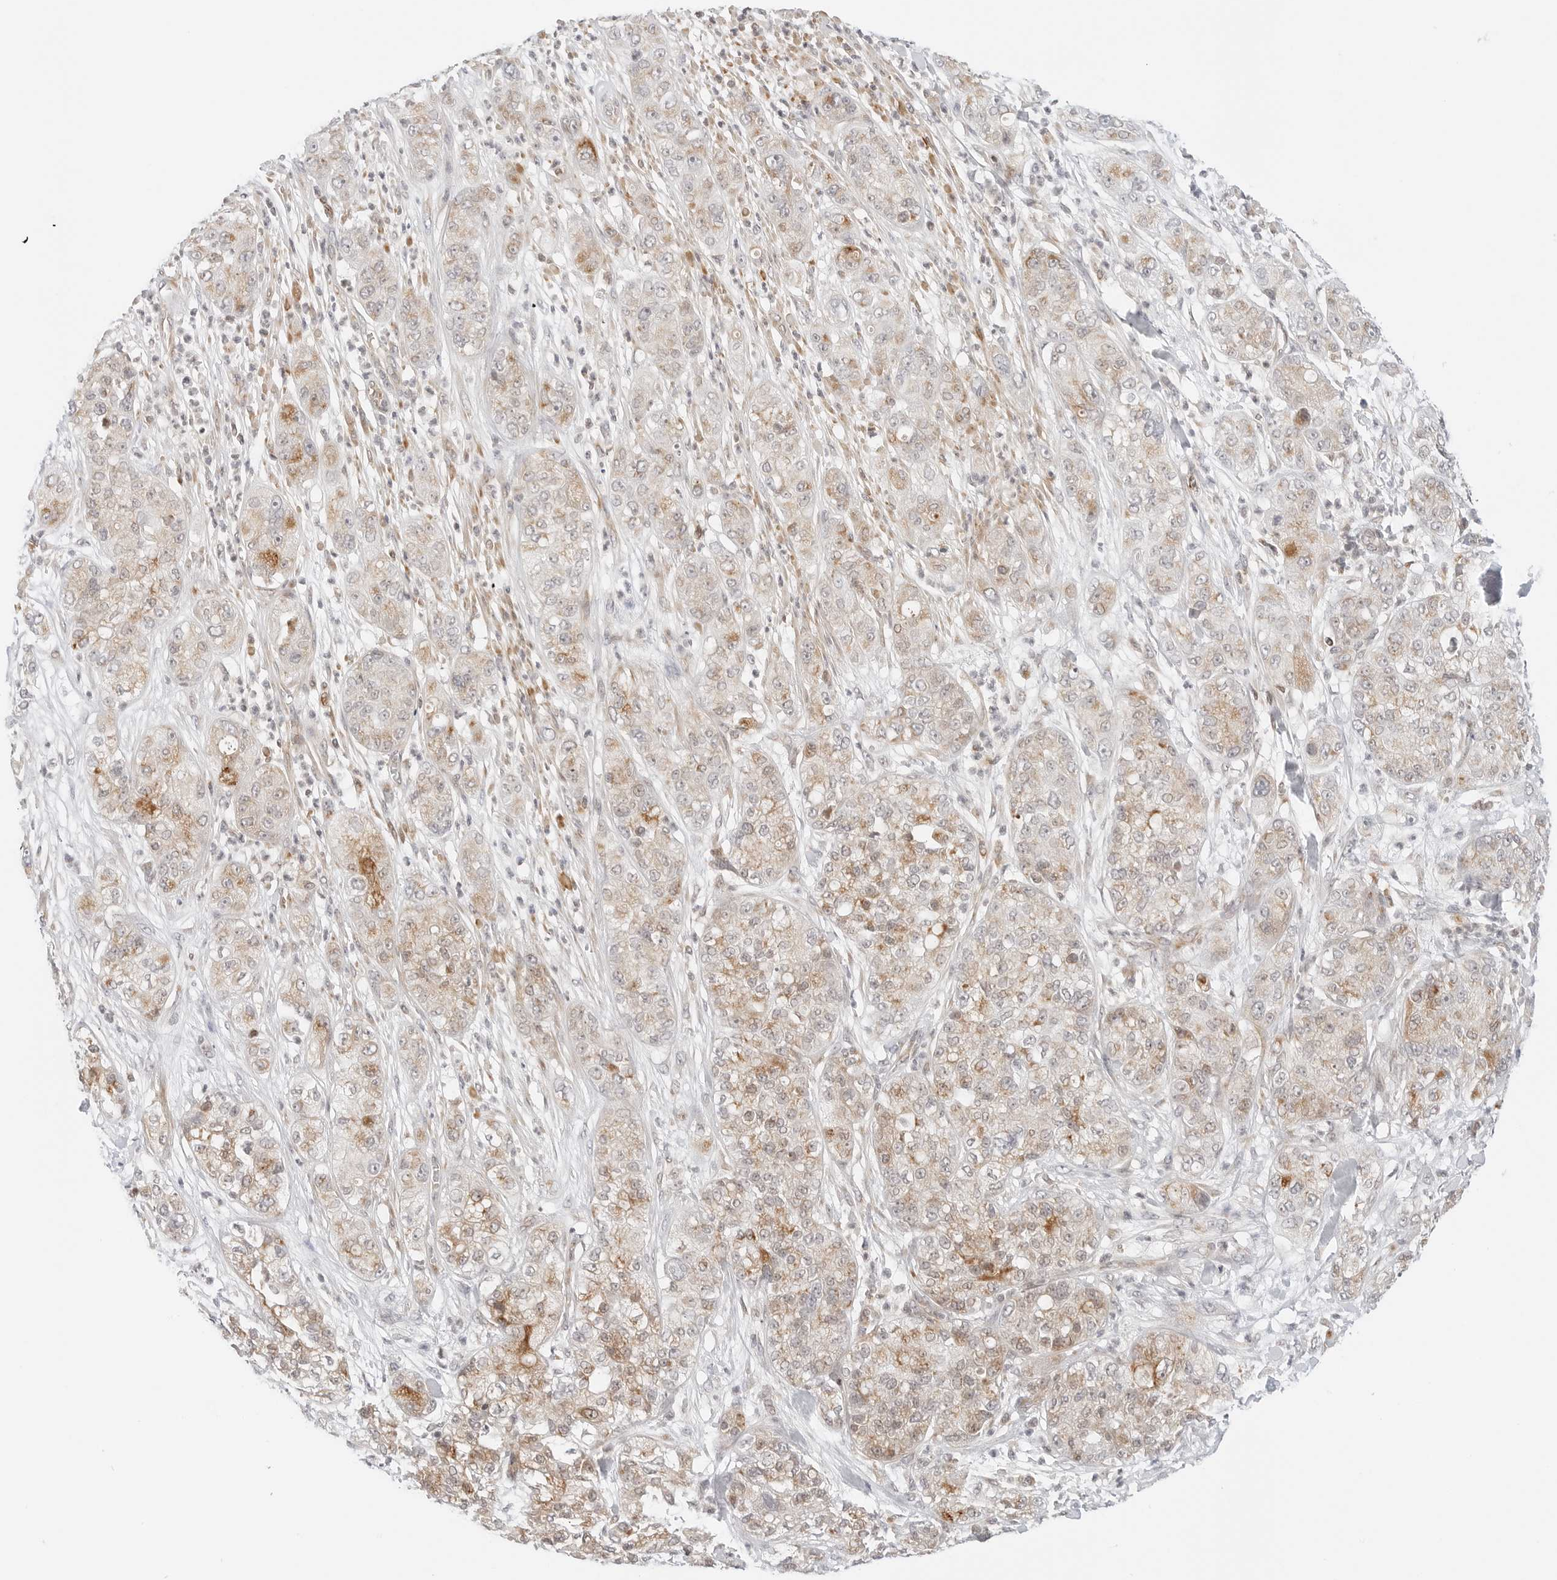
{"staining": {"intensity": "weak", "quantity": ">75%", "location": "cytoplasmic/membranous"}, "tissue": "pancreatic cancer", "cell_type": "Tumor cells", "image_type": "cancer", "snomed": [{"axis": "morphology", "description": "Adenocarcinoma, NOS"}, {"axis": "topography", "description": "Pancreas"}], "caption": "Immunohistochemical staining of human pancreatic cancer reveals weak cytoplasmic/membranous protein expression in about >75% of tumor cells.", "gene": "DYRK4", "patient": {"sex": "female", "age": 78}}